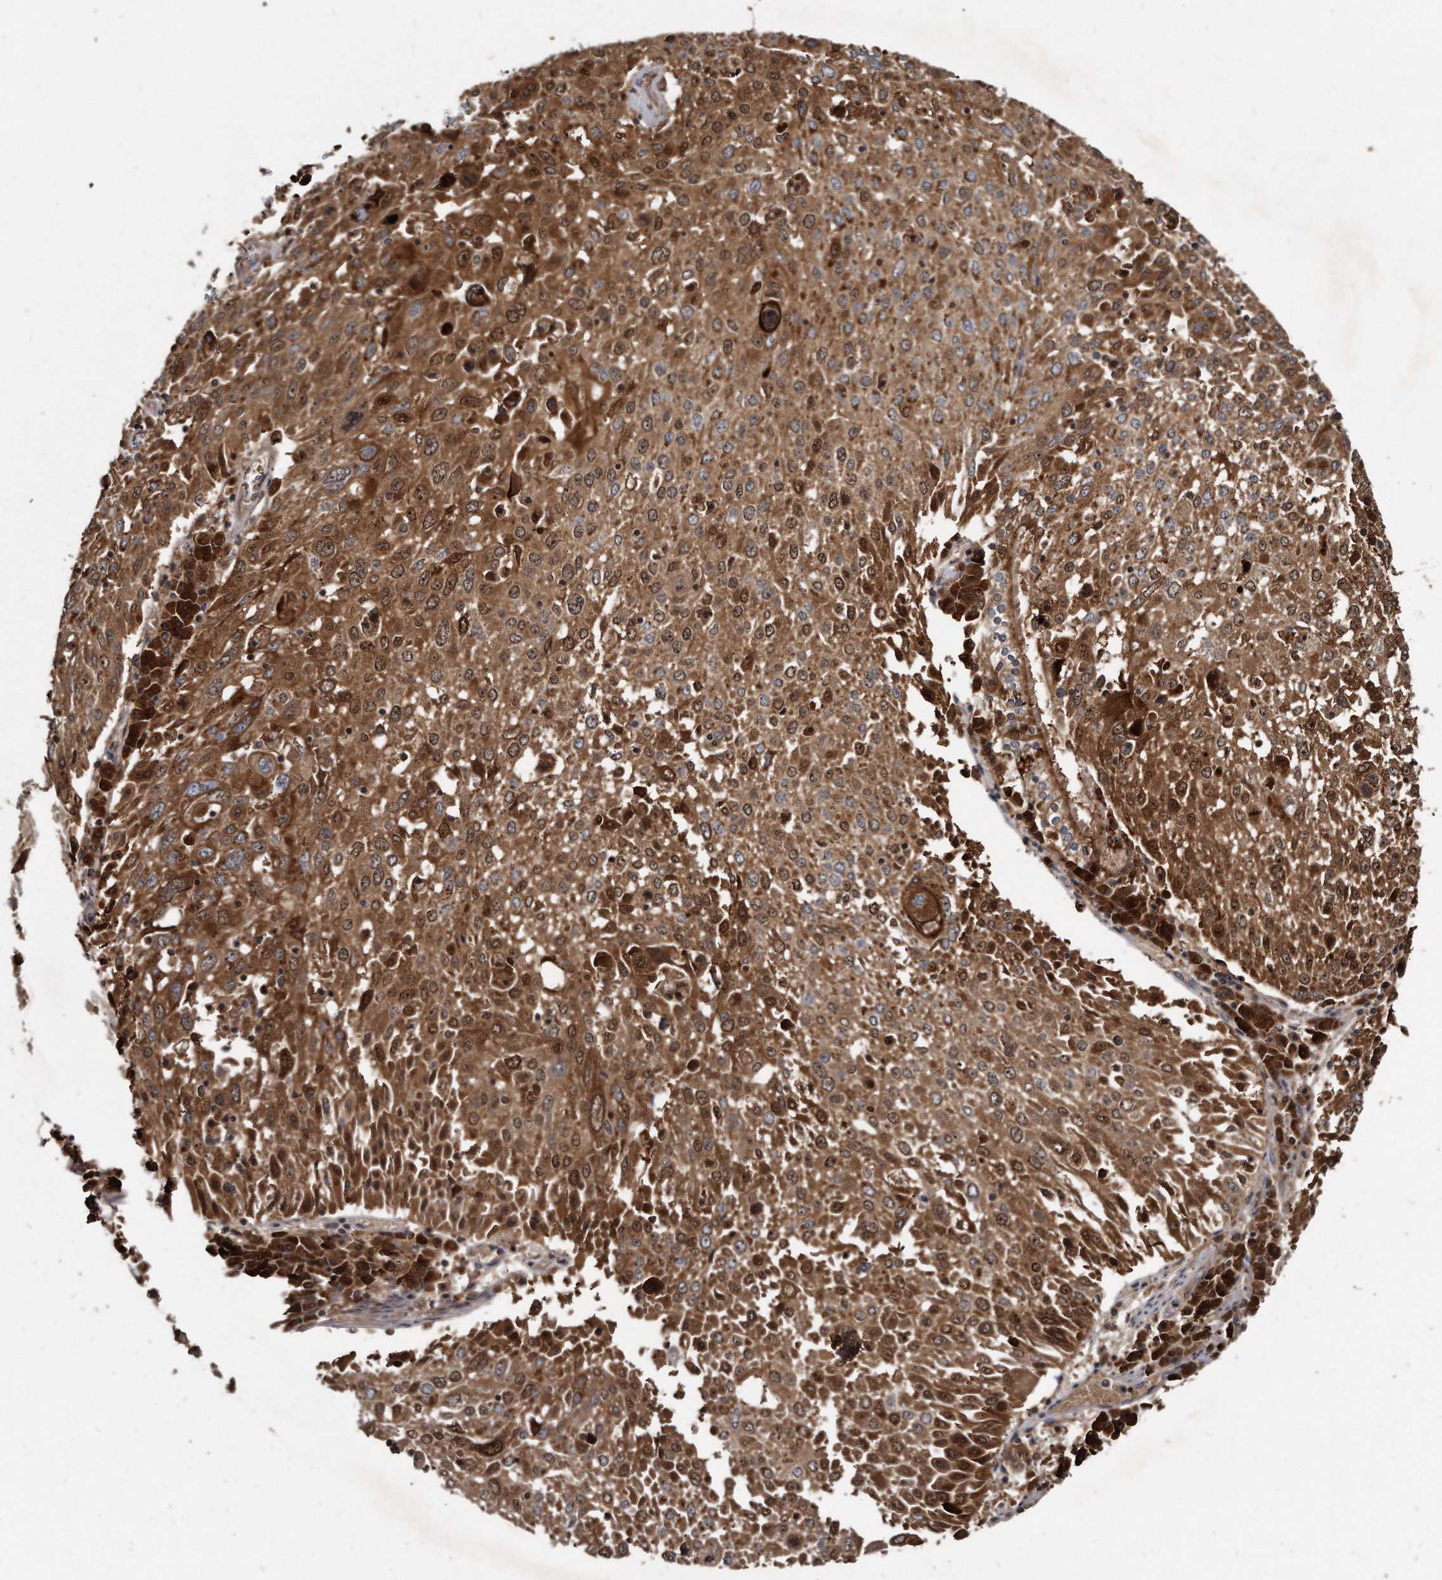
{"staining": {"intensity": "strong", "quantity": ">75%", "location": "cytoplasmic/membranous,nuclear"}, "tissue": "lung cancer", "cell_type": "Tumor cells", "image_type": "cancer", "snomed": [{"axis": "morphology", "description": "Squamous cell carcinoma, NOS"}, {"axis": "topography", "description": "Lung"}], "caption": "This image displays squamous cell carcinoma (lung) stained with immunohistochemistry to label a protein in brown. The cytoplasmic/membranous and nuclear of tumor cells show strong positivity for the protein. Nuclei are counter-stained blue.", "gene": "FAM136A", "patient": {"sex": "male", "age": 65}}